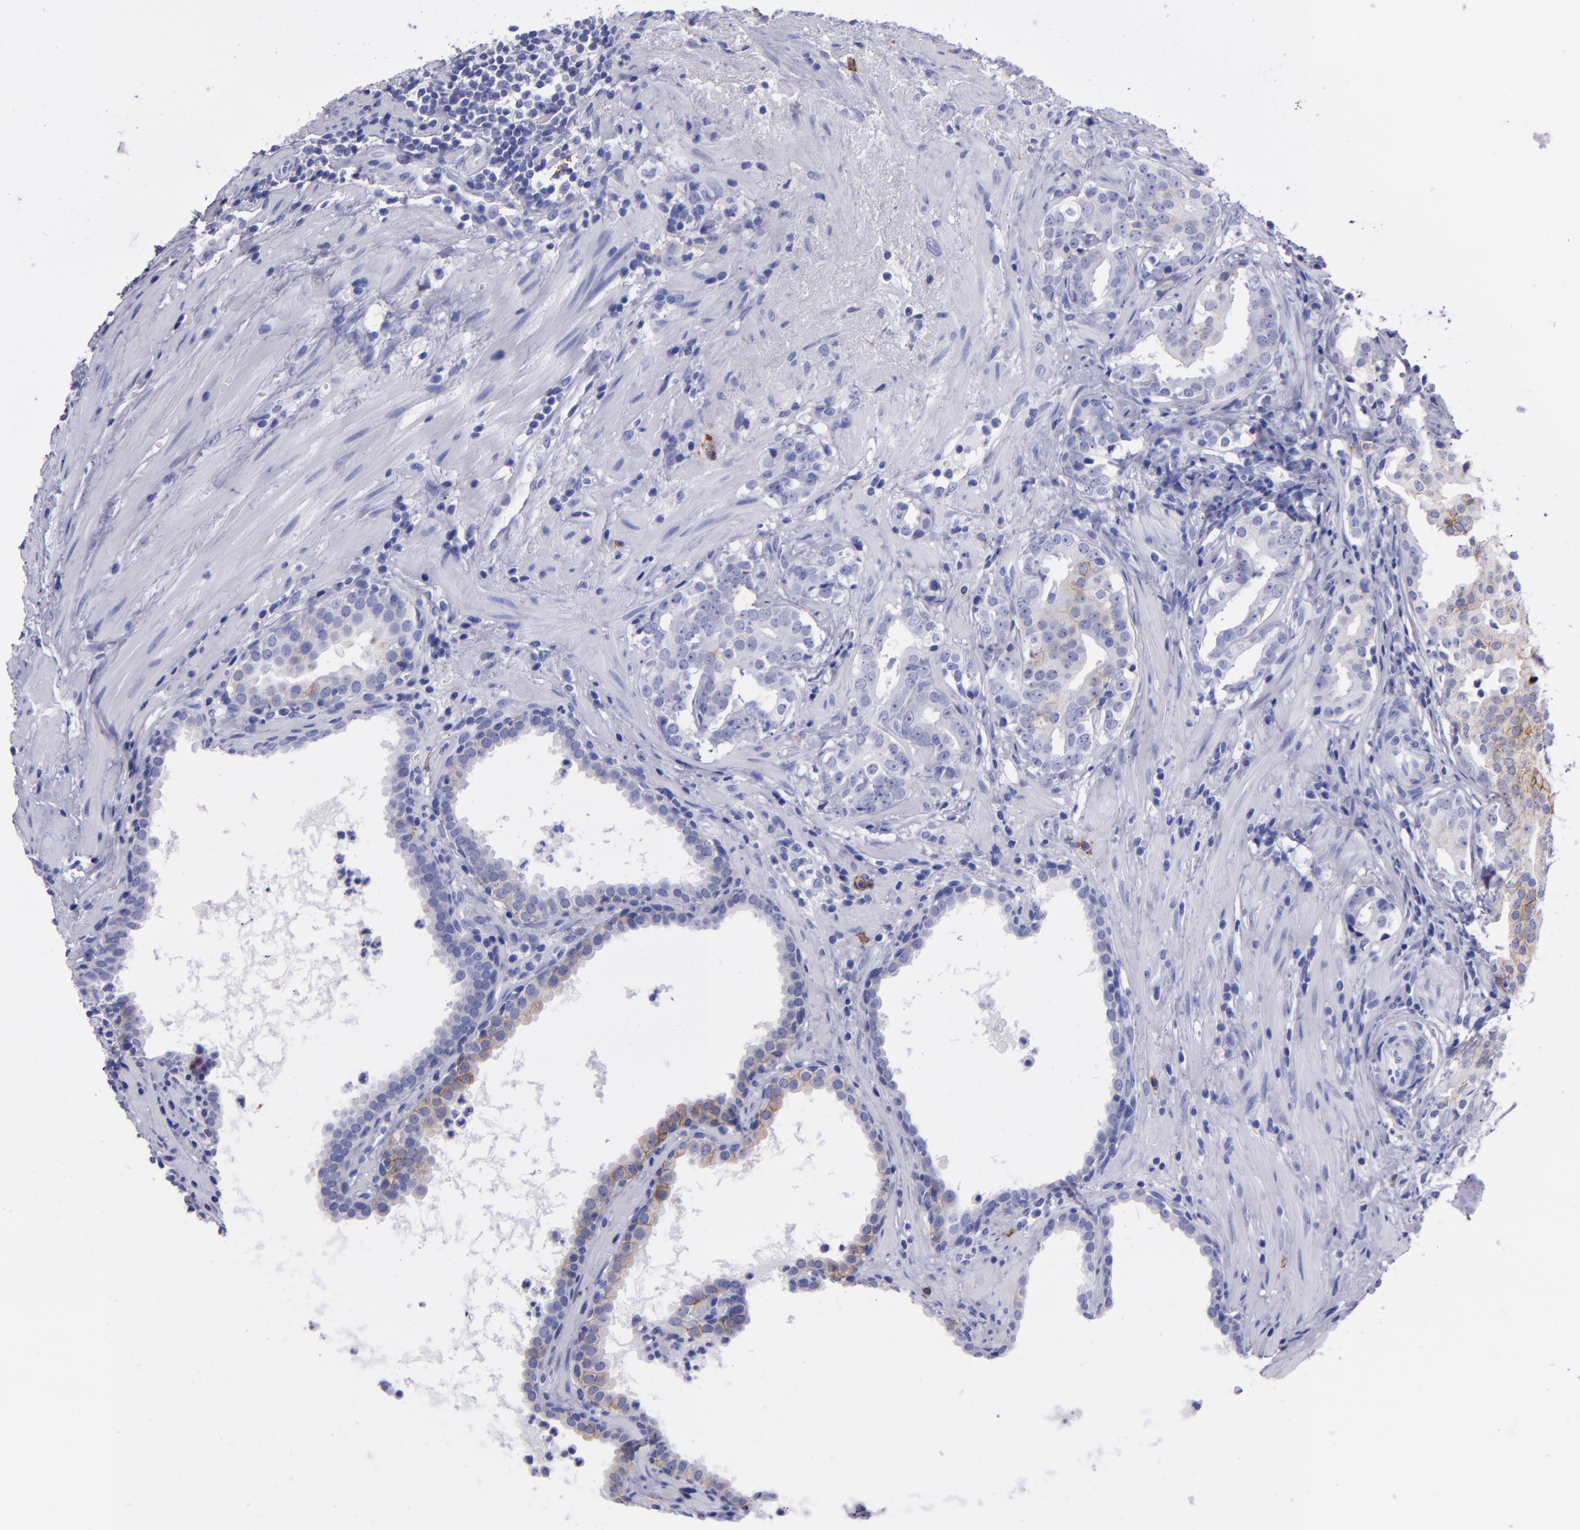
{"staining": {"intensity": "negative", "quantity": "none", "location": "none"}, "tissue": "prostate cancer", "cell_type": "Tumor cells", "image_type": "cancer", "snomed": [{"axis": "morphology", "description": "Adenocarcinoma, Low grade"}, {"axis": "topography", "description": "Prostate"}], "caption": "Micrograph shows no protein staining in tumor cells of low-grade adenocarcinoma (prostate) tissue.", "gene": "CD38", "patient": {"sex": "male", "age": 59}}